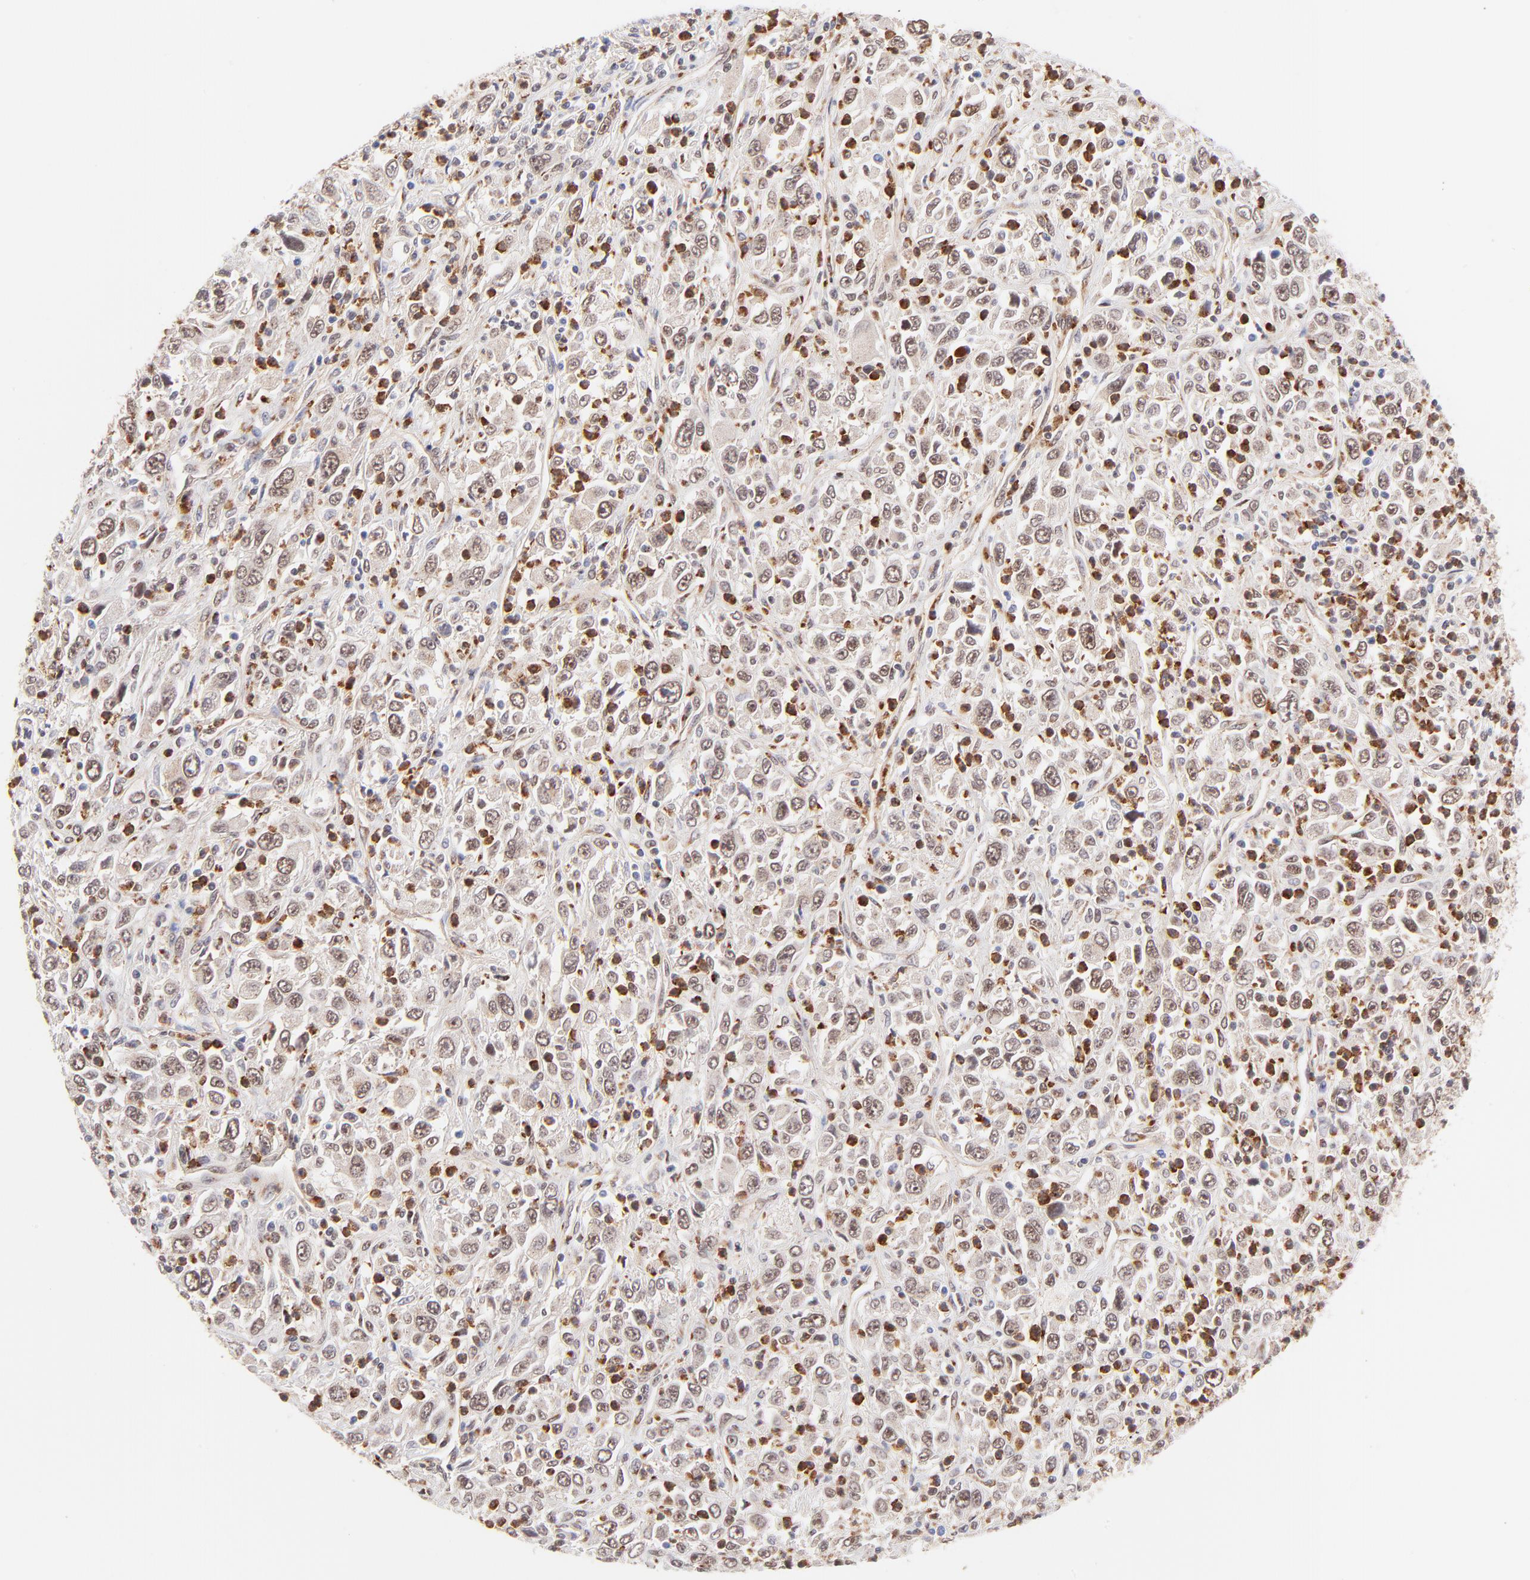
{"staining": {"intensity": "weak", "quantity": "25%-75%", "location": "nuclear"}, "tissue": "melanoma", "cell_type": "Tumor cells", "image_type": "cancer", "snomed": [{"axis": "morphology", "description": "Malignant melanoma, Metastatic site"}, {"axis": "topography", "description": "Skin"}], "caption": "Protein expression analysis of human malignant melanoma (metastatic site) reveals weak nuclear expression in about 25%-75% of tumor cells.", "gene": "MED12", "patient": {"sex": "female", "age": 56}}